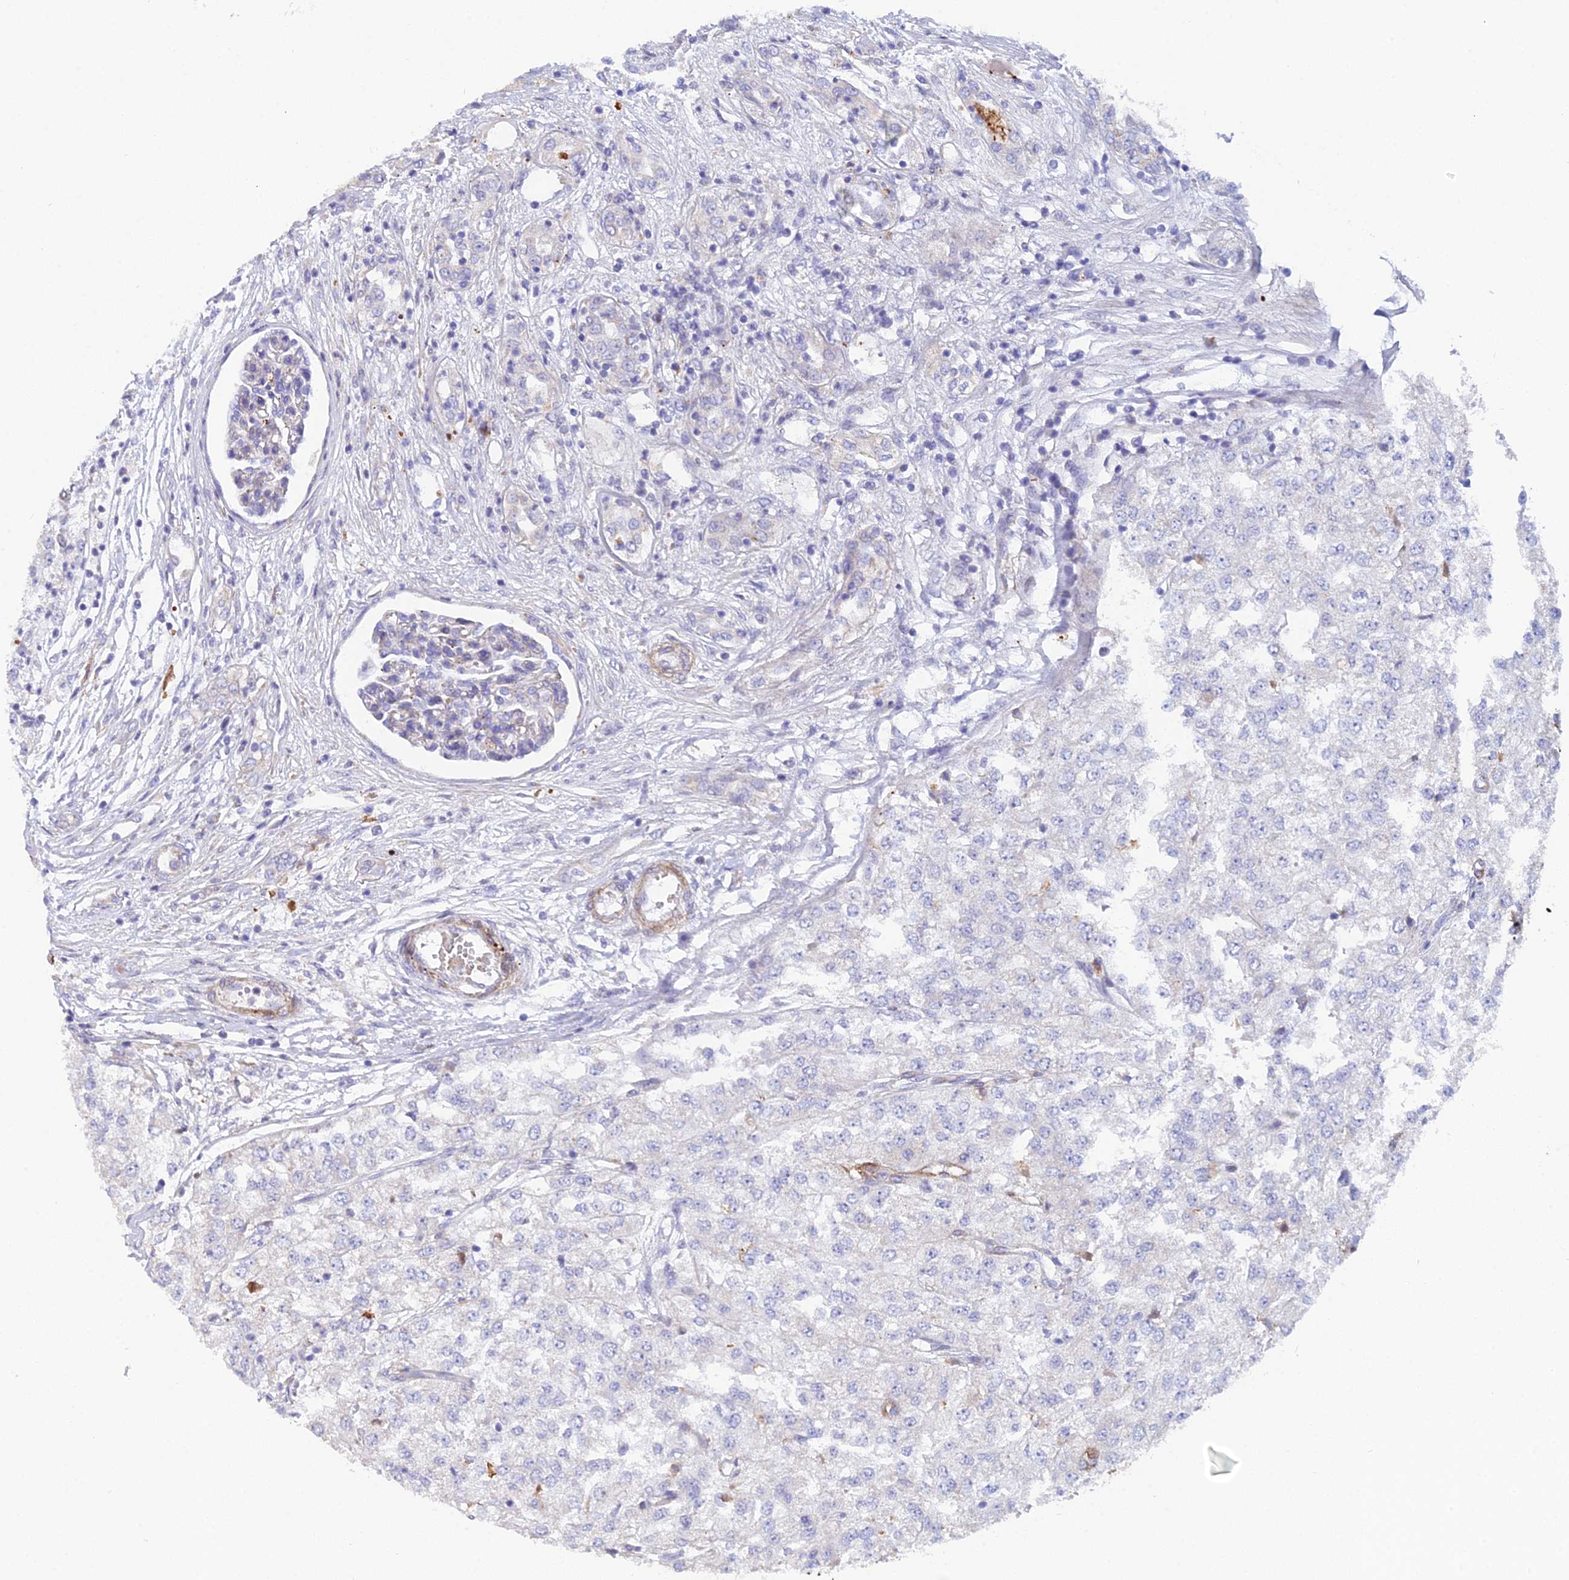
{"staining": {"intensity": "negative", "quantity": "none", "location": "none"}, "tissue": "renal cancer", "cell_type": "Tumor cells", "image_type": "cancer", "snomed": [{"axis": "morphology", "description": "Adenocarcinoma, NOS"}, {"axis": "topography", "description": "Kidney"}], "caption": "Immunohistochemistry (IHC) of renal cancer reveals no staining in tumor cells. (Brightfield microscopy of DAB (3,3'-diaminobenzidine) immunohistochemistry (IHC) at high magnification).", "gene": "CSPG4", "patient": {"sex": "female", "age": 54}}